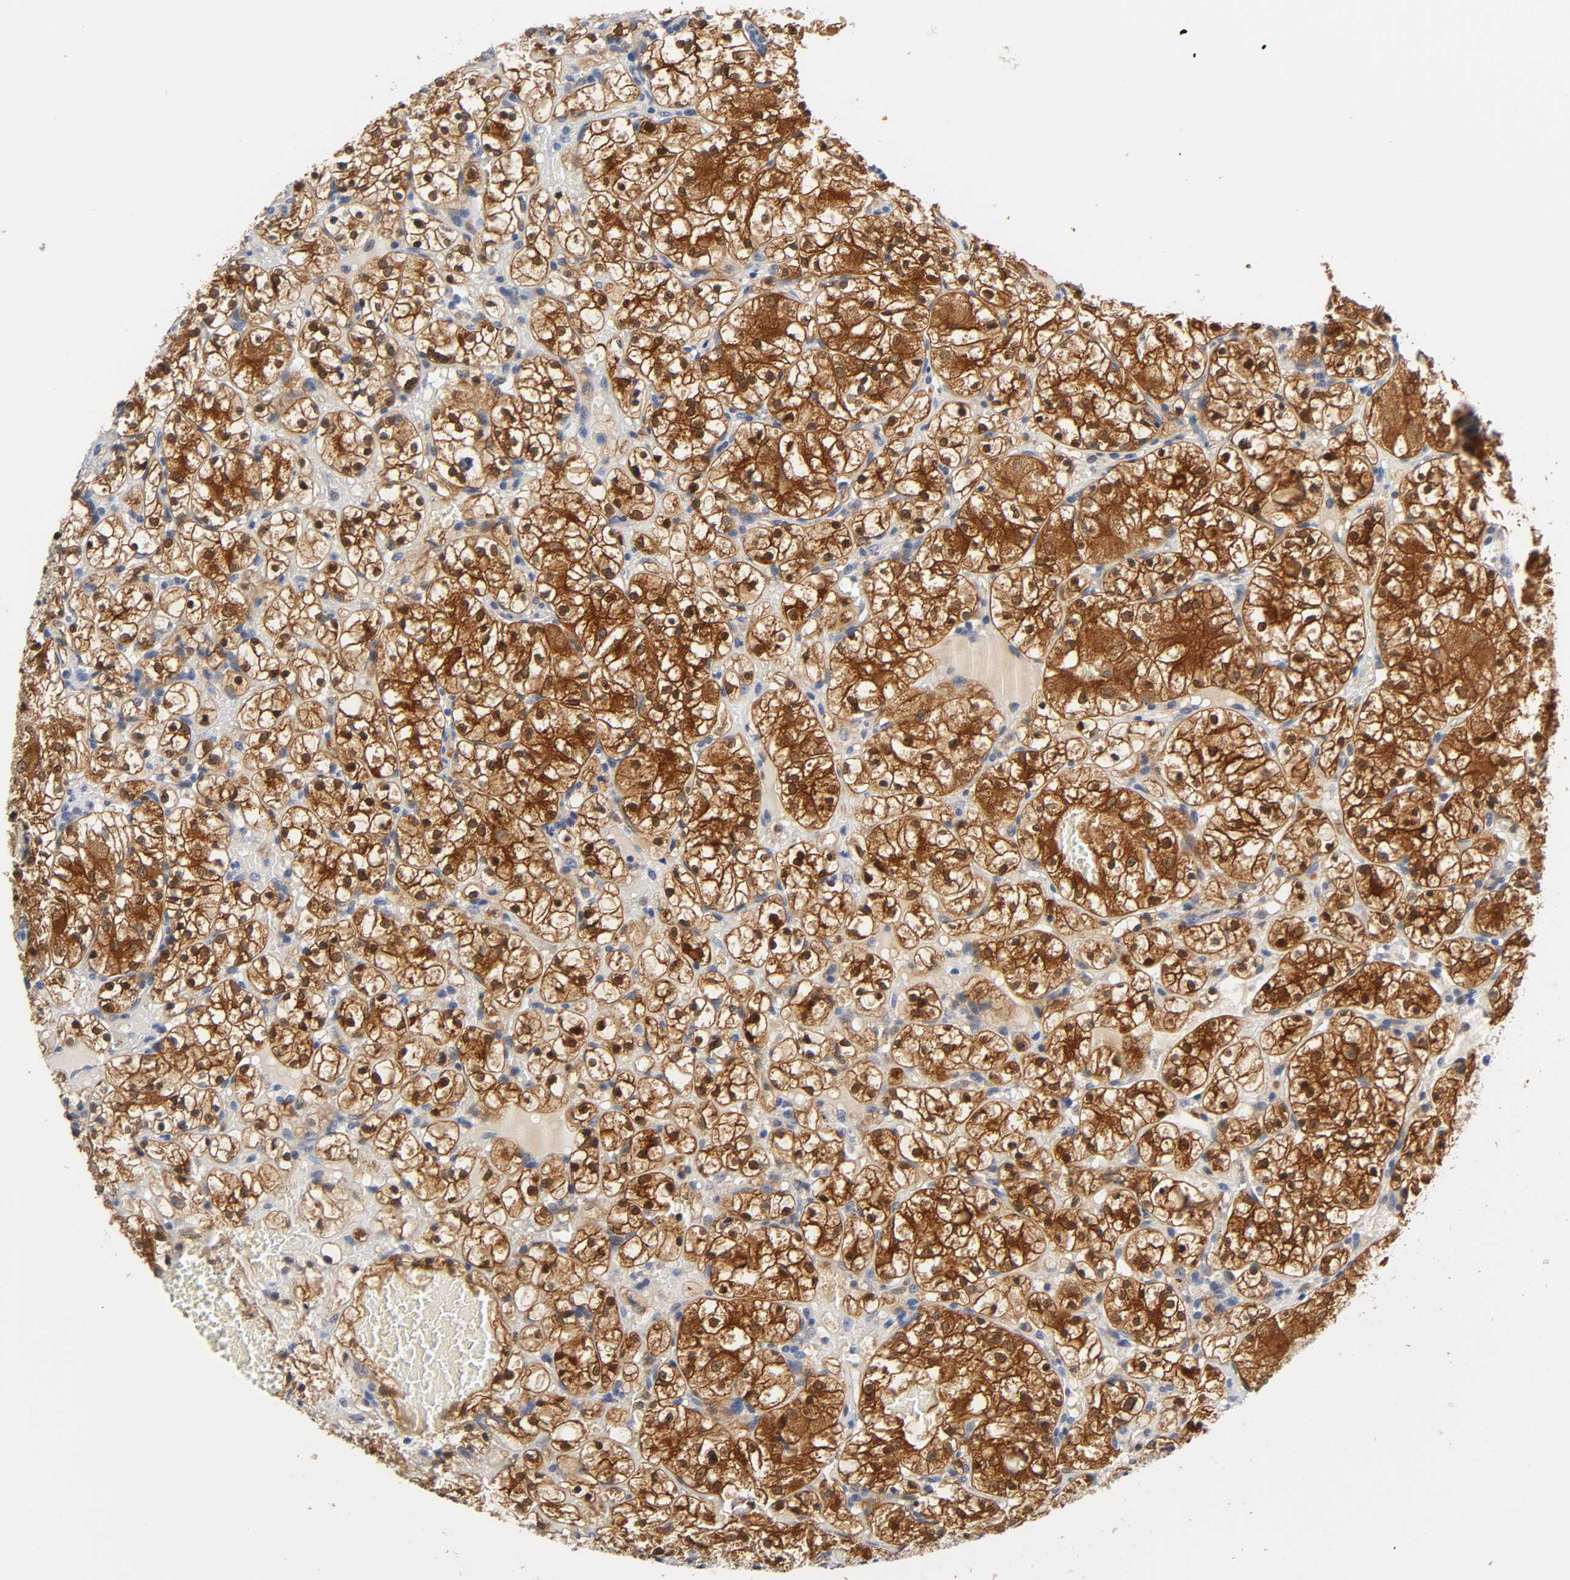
{"staining": {"intensity": "strong", "quantity": ">75%", "location": "cytoplasmic/membranous,nuclear"}, "tissue": "renal cancer", "cell_type": "Tumor cells", "image_type": "cancer", "snomed": [{"axis": "morphology", "description": "Adenocarcinoma, NOS"}, {"axis": "topography", "description": "Kidney"}], "caption": "This is an image of immunohistochemistry staining of adenocarcinoma (renal), which shows strong staining in the cytoplasmic/membranous and nuclear of tumor cells.", "gene": "FYN", "patient": {"sex": "female", "age": 60}}